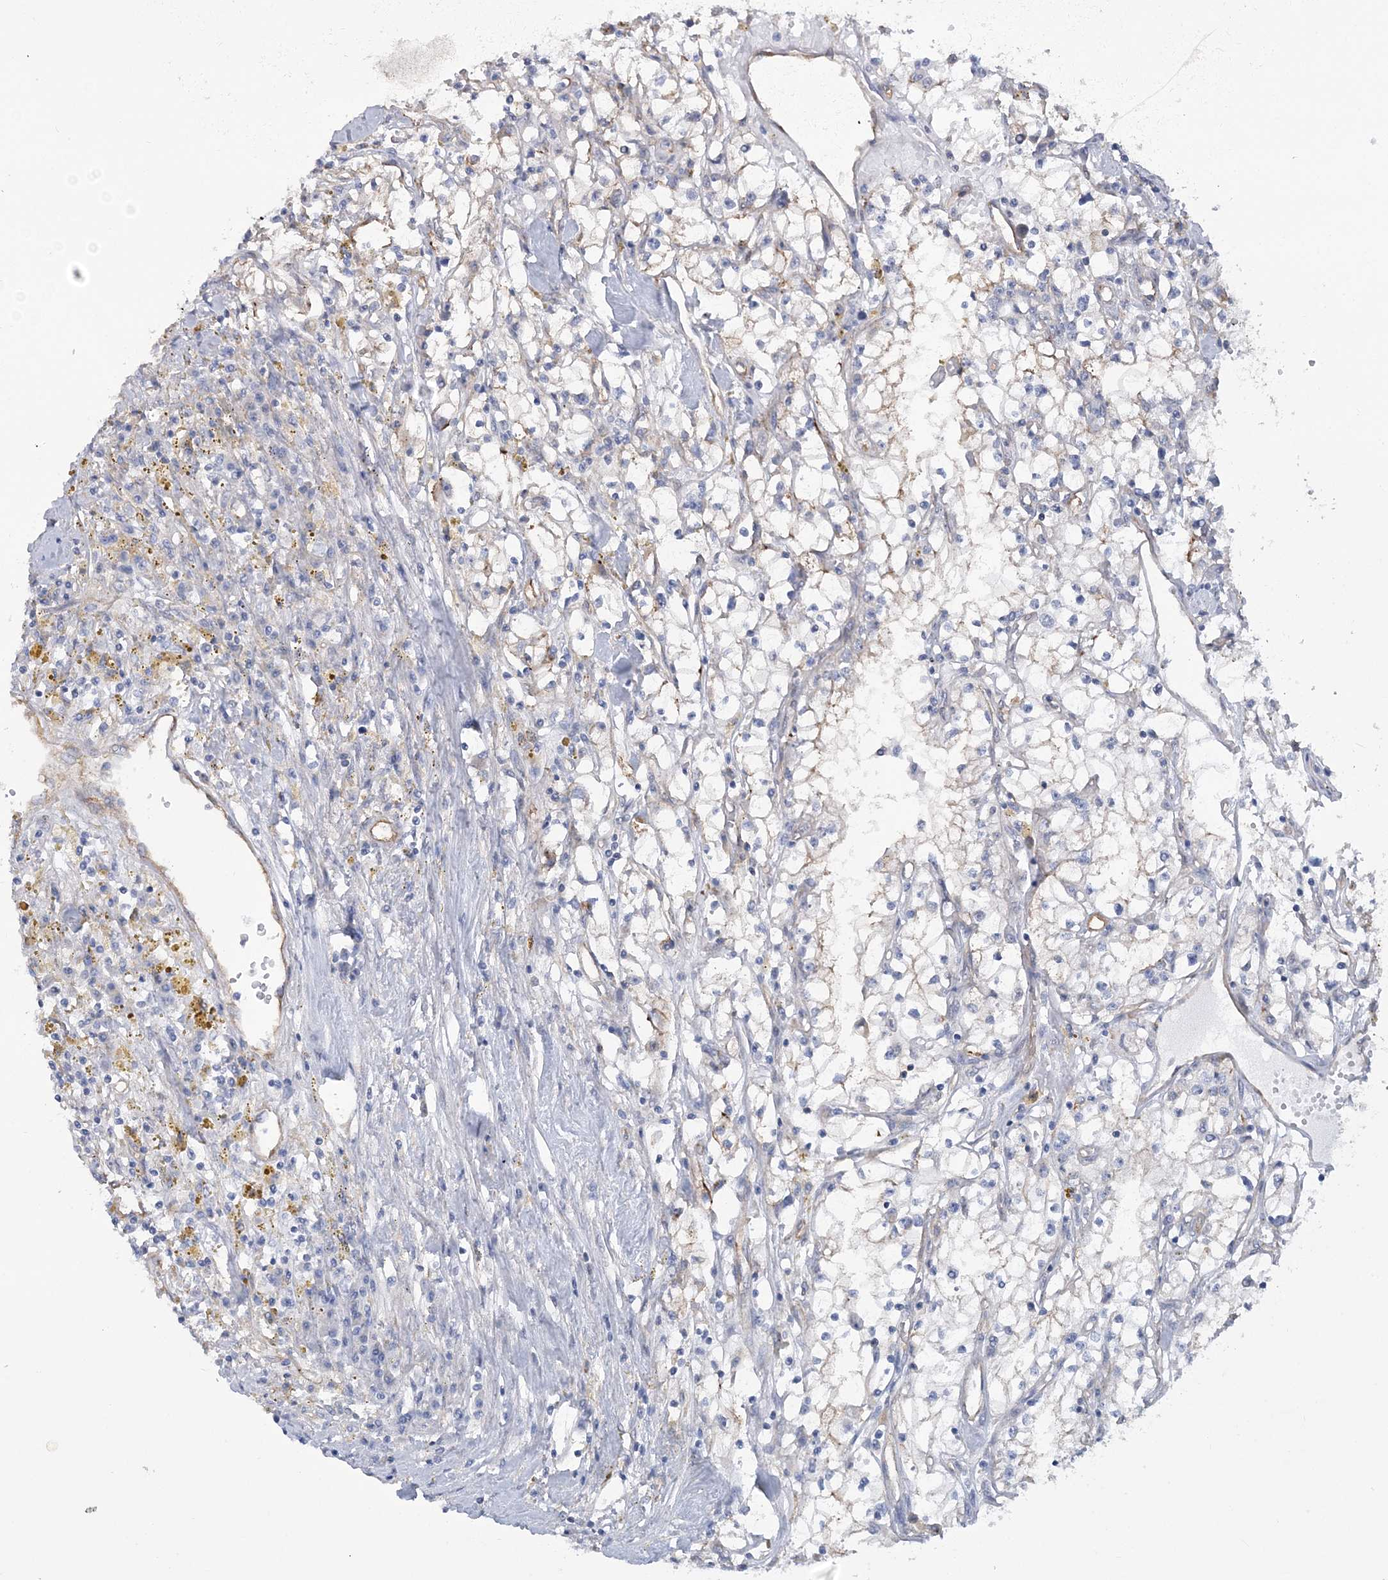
{"staining": {"intensity": "negative", "quantity": "none", "location": "none"}, "tissue": "renal cancer", "cell_type": "Tumor cells", "image_type": "cancer", "snomed": [{"axis": "morphology", "description": "Adenocarcinoma, NOS"}, {"axis": "topography", "description": "Kidney"}], "caption": "The IHC photomicrograph has no significant expression in tumor cells of renal cancer (adenocarcinoma) tissue.", "gene": "RAB11FIP5", "patient": {"sex": "male", "age": 56}}